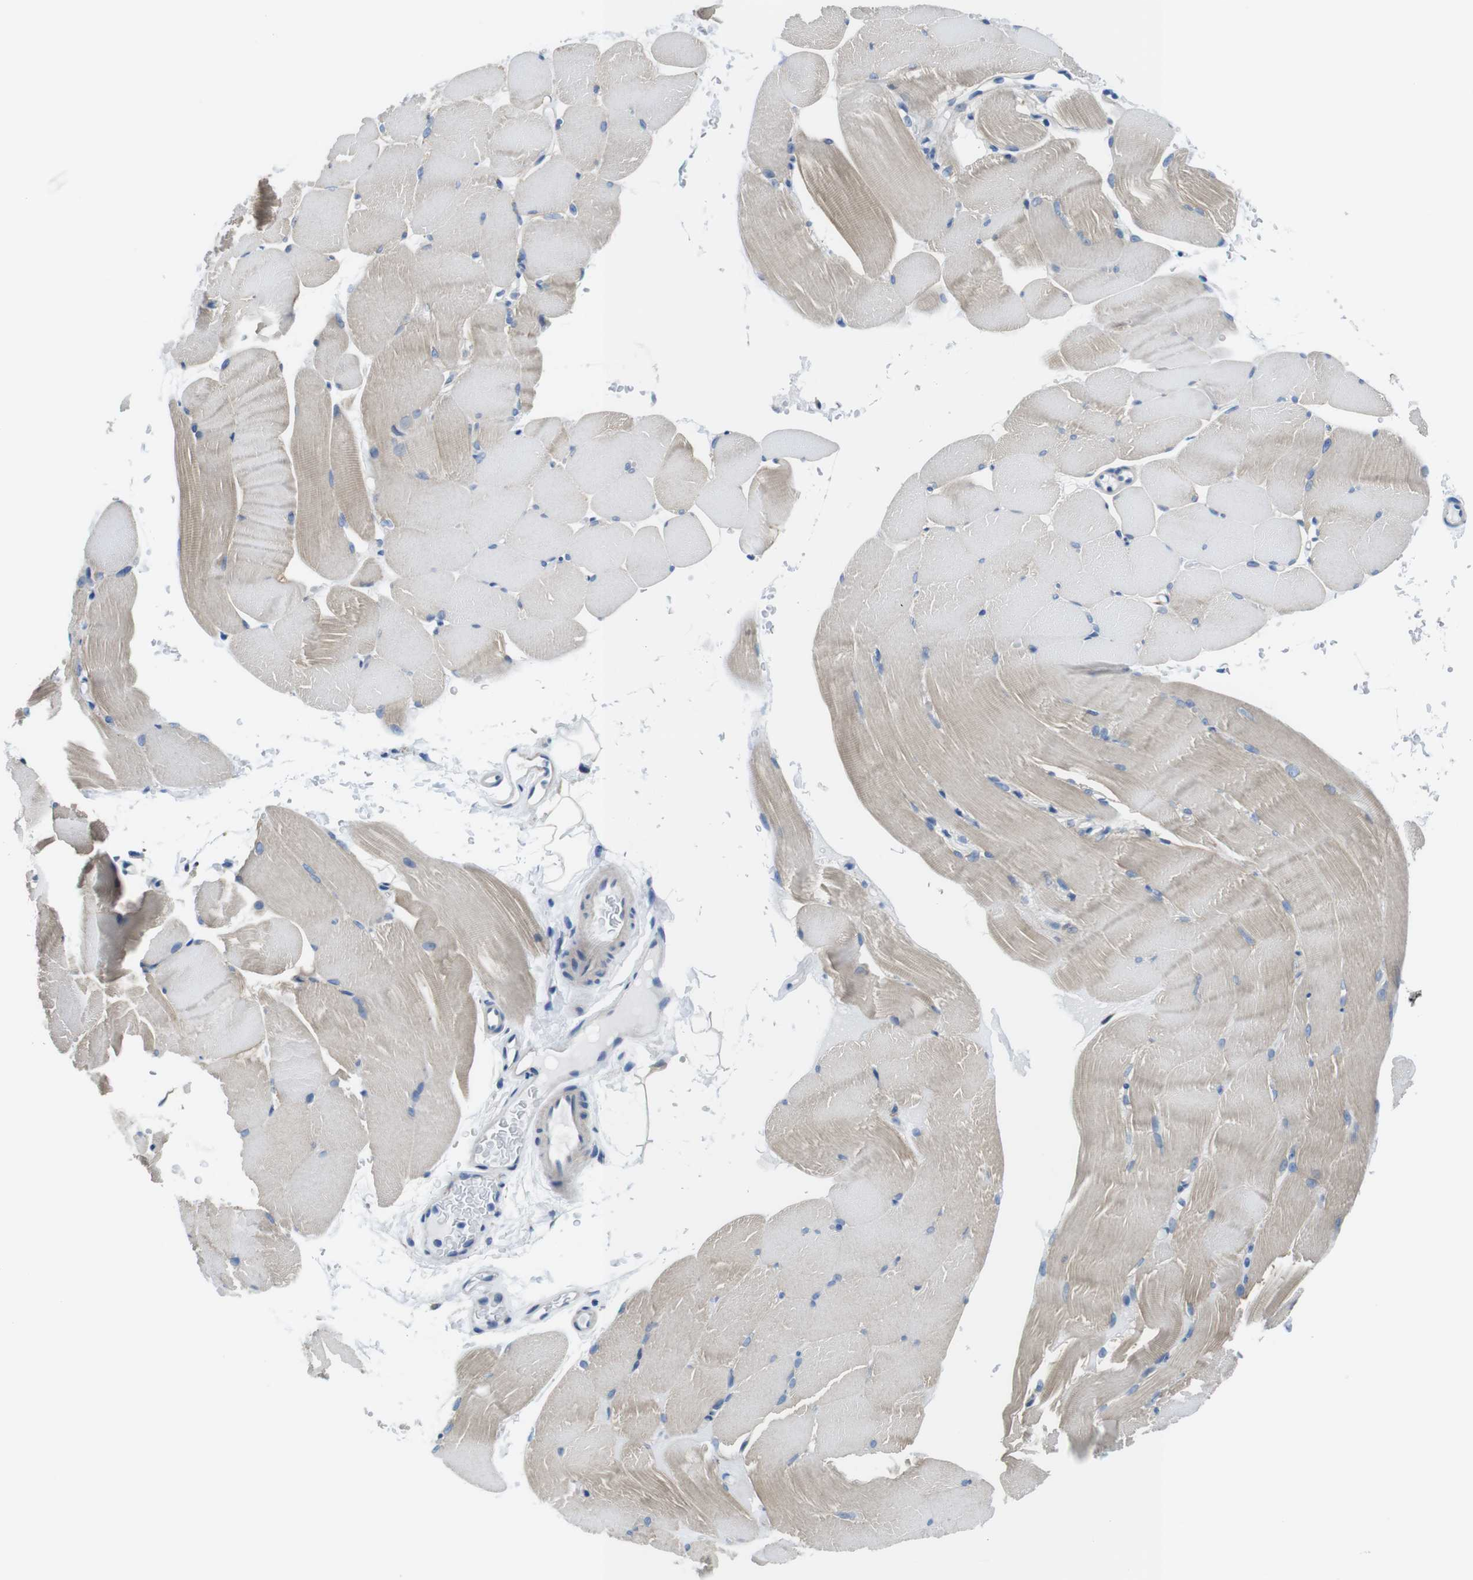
{"staining": {"intensity": "weak", "quantity": "25%-75%", "location": "cytoplasmic/membranous"}, "tissue": "skeletal muscle", "cell_type": "Myocytes", "image_type": "normal", "snomed": [{"axis": "morphology", "description": "Normal tissue, NOS"}, {"axis": "topography", "description": "Skeletal muscle"}, {"axis": "topography", "description": "Parathyroid gland"}], "caption": "Brown immunohistochemical staining in benign skeletal muscle shows weak cytoplasmic/membranous staining in about 25%-75% of myocytes. (DAB = brown stain, brightfield microscopy at high magnification).", "gene": "CDH8", "patient": {"sex": "female", "age": 37}}